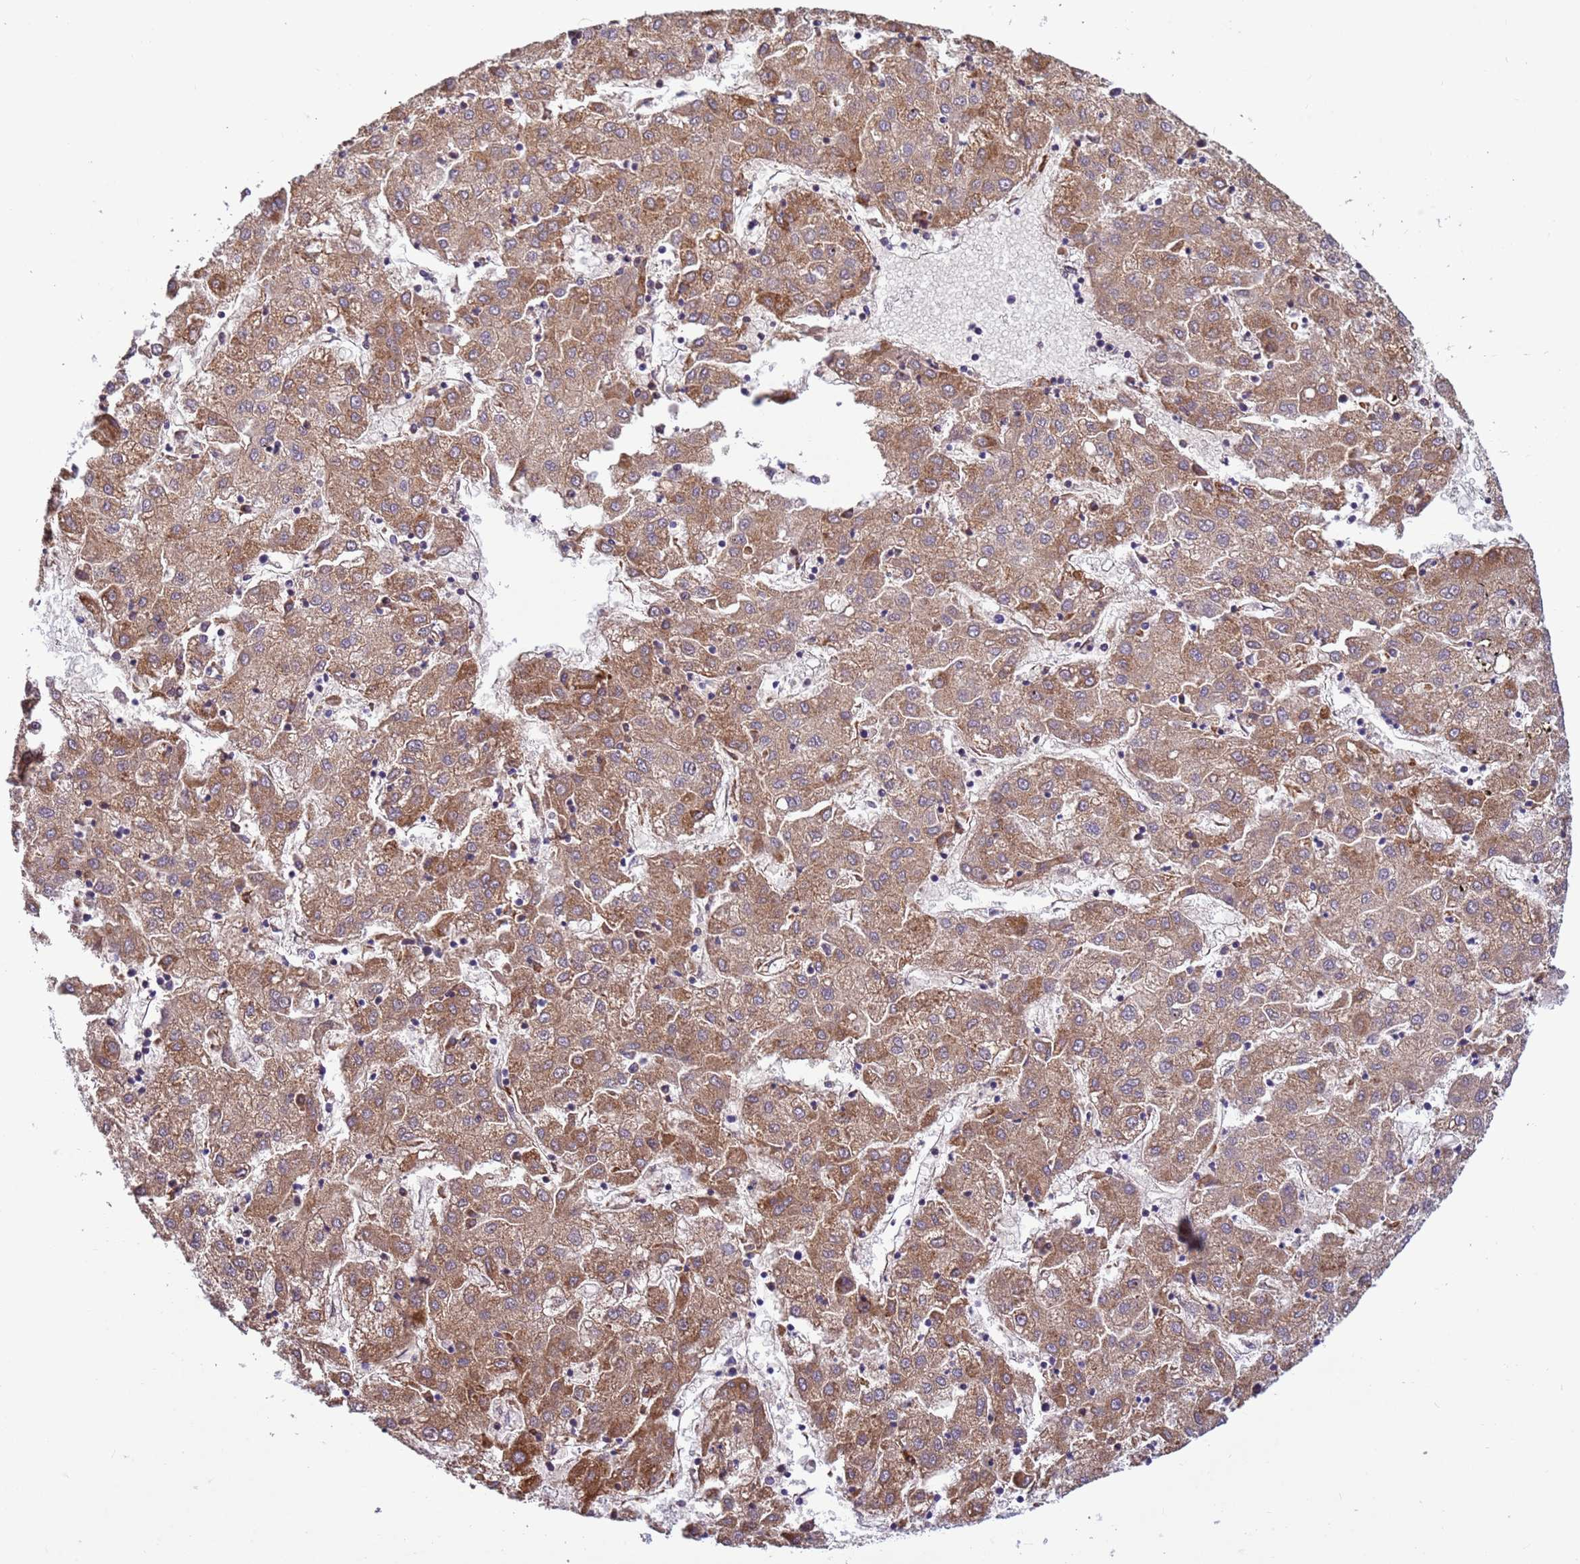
{"staining": {"intensity": "moderate", "quantity": ">75%", "location": "cytoplasmic/membranous"}, "tissue": "liver cancer", "cell_type": "Tumor cells", "image_type": "cancer", "snomed": [{"axis": "morphology", "description": "Carcinoma, Hepatocellular, NOS"}, {"axis": "topography", "description": "Liver"}], "caption": "Immunohistochemical staining of human liver hepatocellular carcinoma demonstrates medium levels of moderate cytoplasmic/membranous protein expression in approximately >75% of tumor cells.", "gene": "THAP5", "patient": {"sex": "male", "age": 72}}